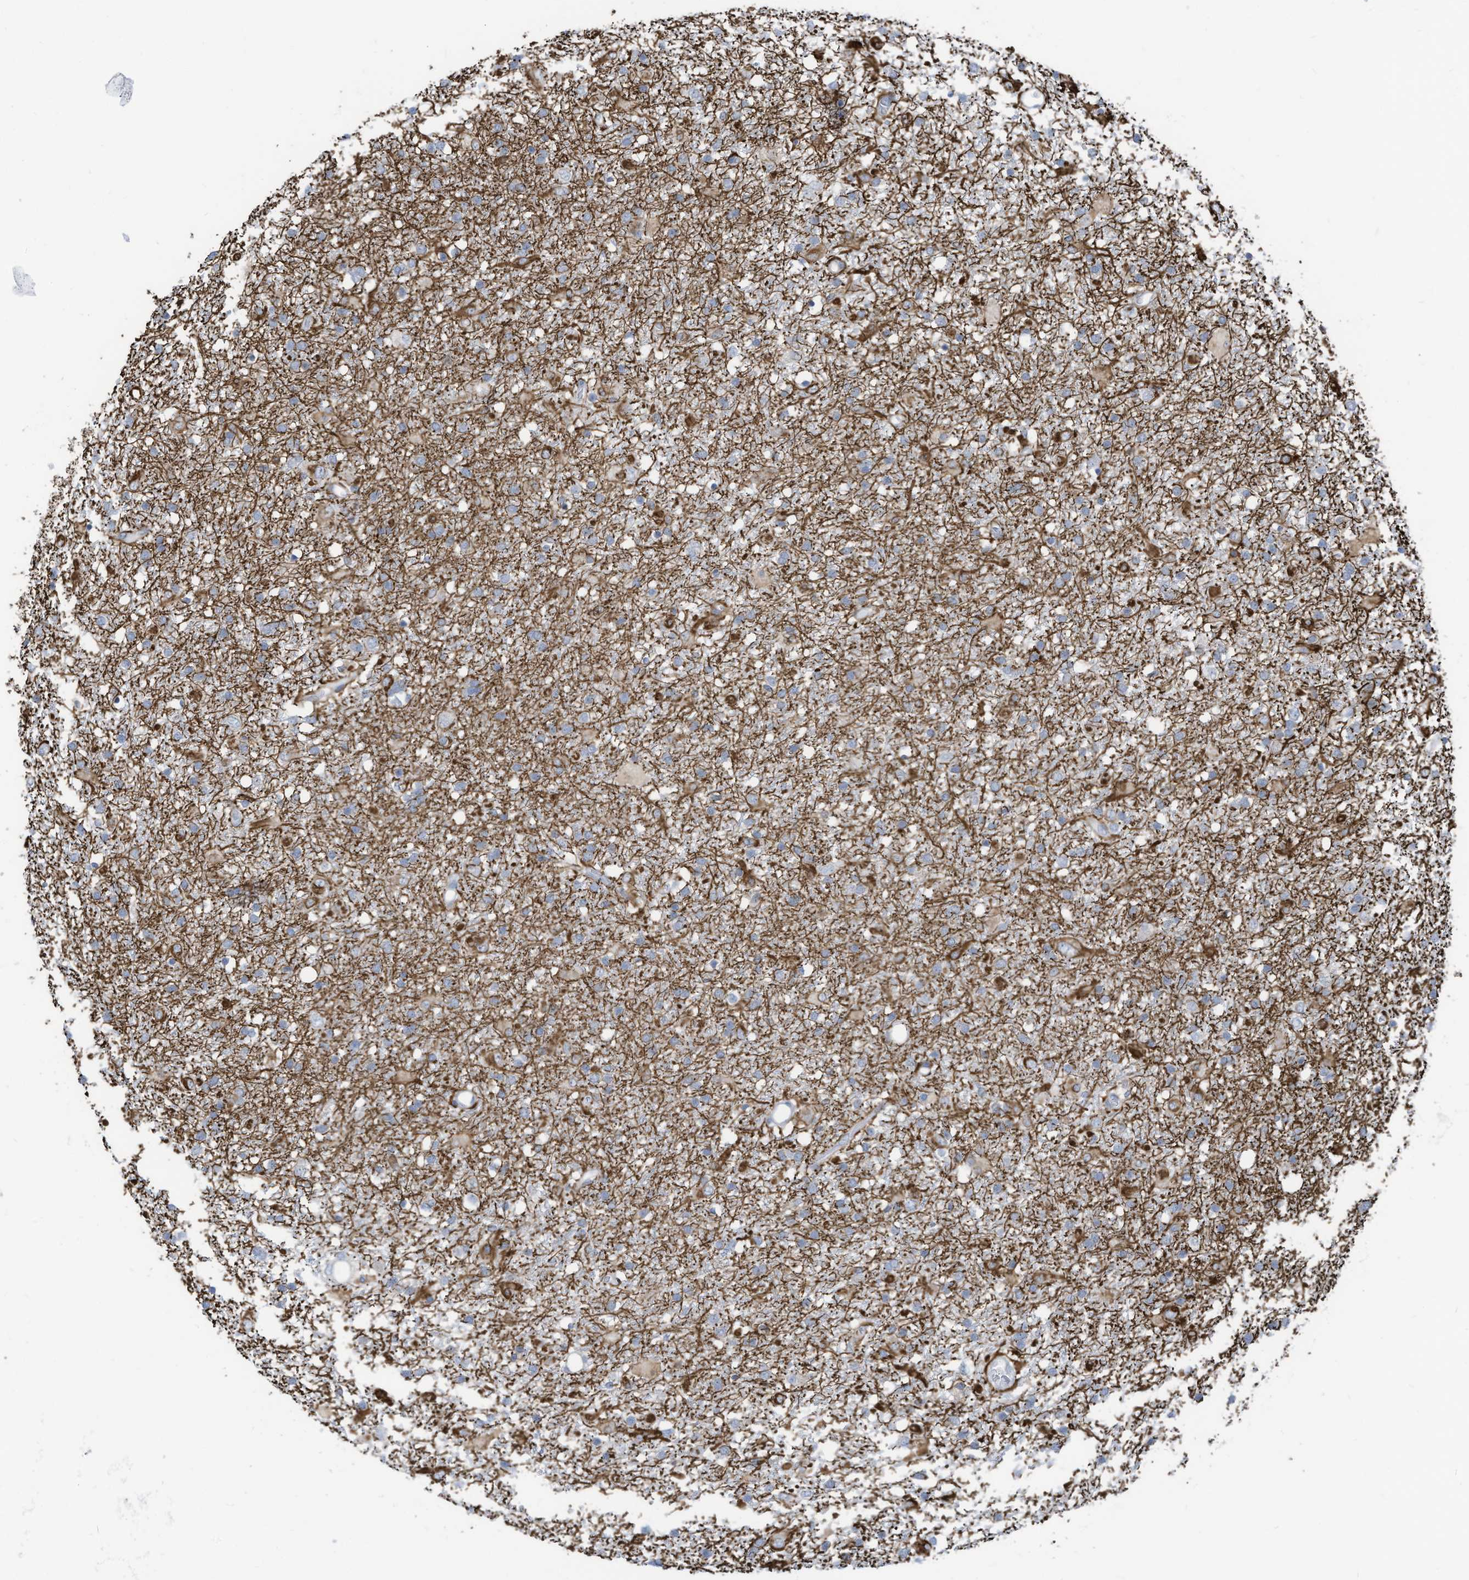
{"staining": {"intensity": "negative", "quantity": "none", "location": "none"}, "tissue": "glioma", "cell_type": "Tumor cells", "image_type": "cancer", "snomed": [{"axis": "morphology", "description": "Glioma, malignant, Low grade"}, {"axis": "topography", "description": "Brain"}], "caption": "The micrograph demonstrates no significant positivity in tumor cells of malignant glioma (low-grade).", "gene": "SLC1A5", "patient": {"sex": "male", "age": 65}}